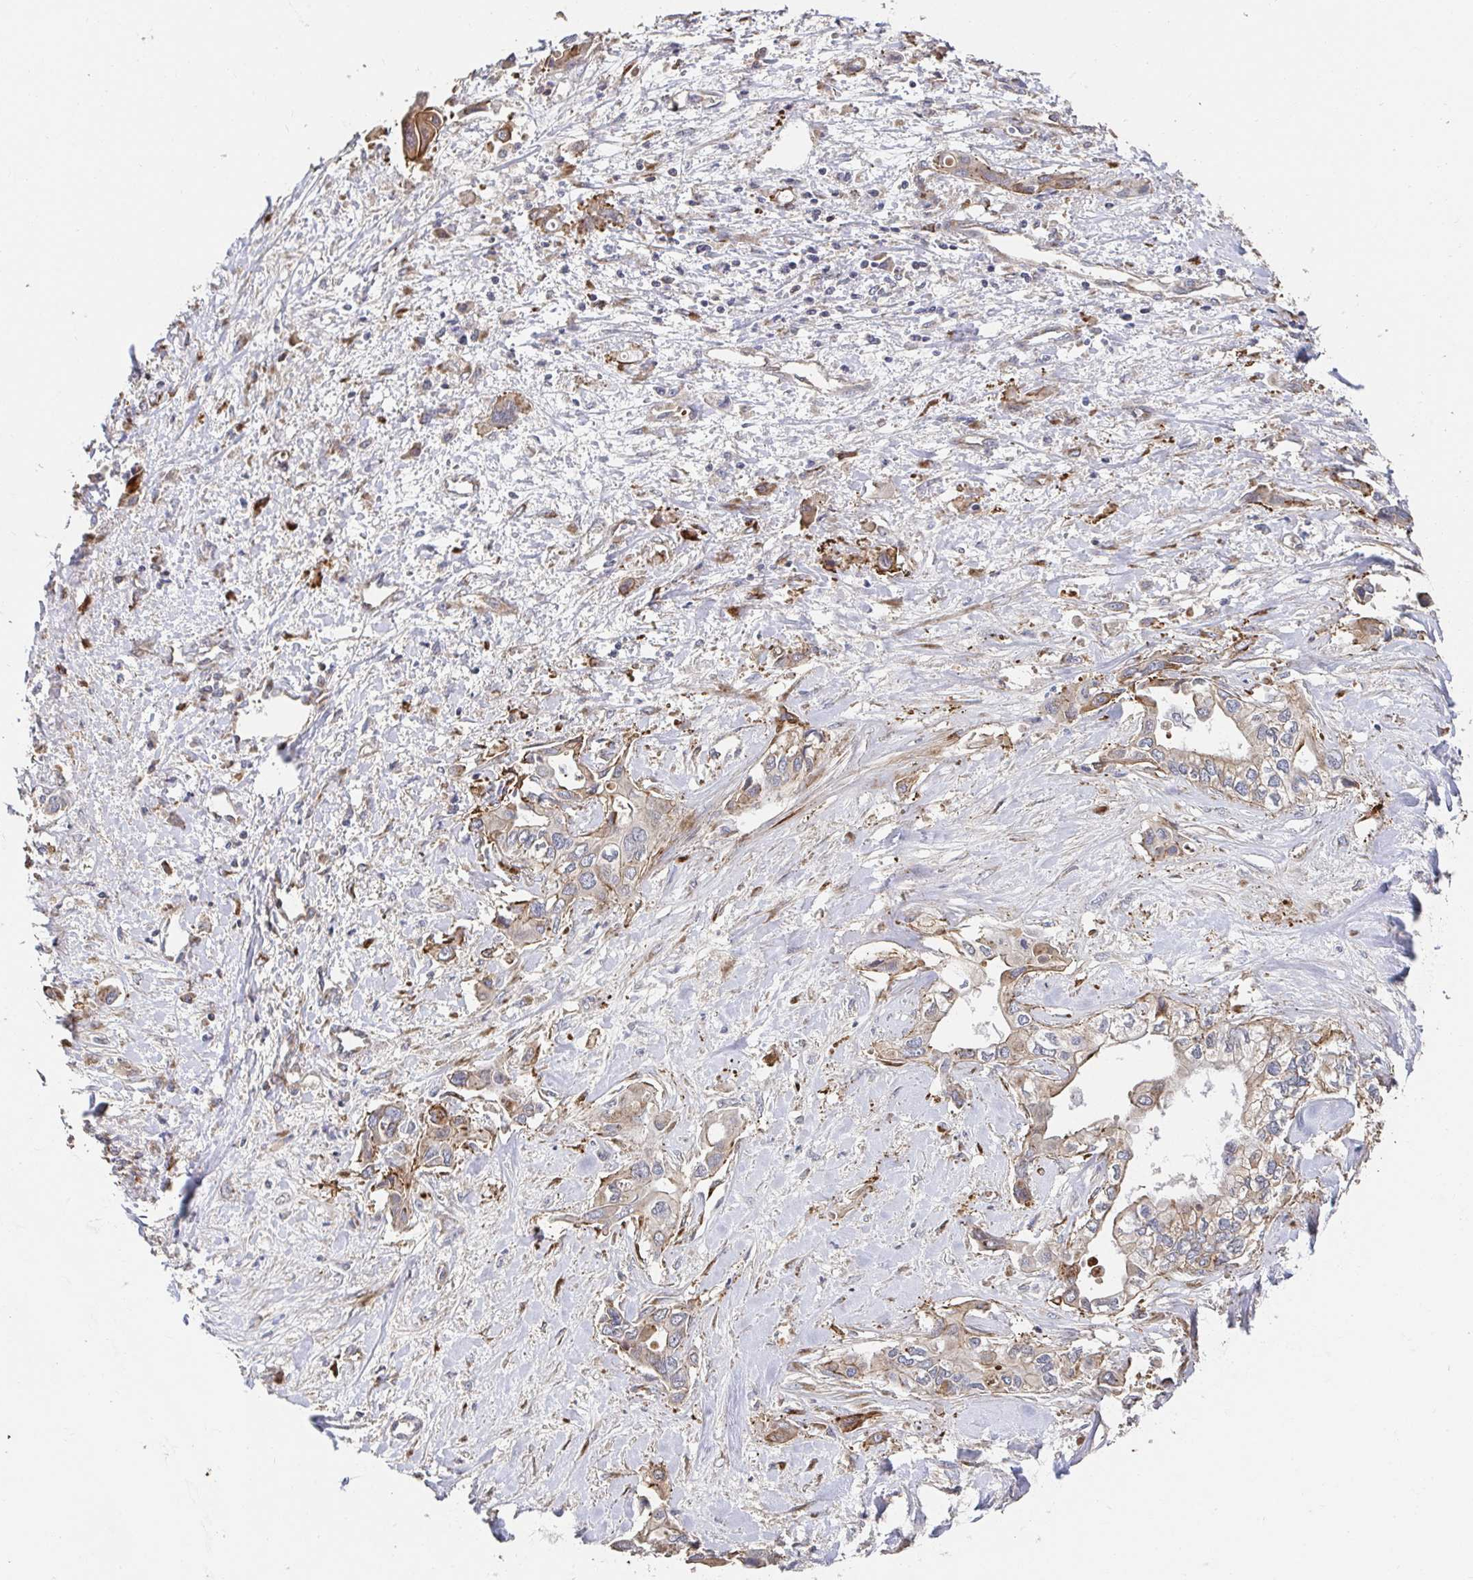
{"staining": {"intensity": "weak", "quantity": "<25%", "location": "cytoplasmic/membranous"}, "tissue": "liver cancer", "cell_type": "Tumor cells", "image_type": "cancer", "snomed": [{"axis": "morphology", "description": "Cholangiocarcinoma"}, {"axis": "topography", "description": "Liver"}], "caption": "Image shows no significant protein expression in tumor cells of cholangiocarcinoma (liver).", "gene": "APBB1", "patient": {"sex": "female", "age": 64}}